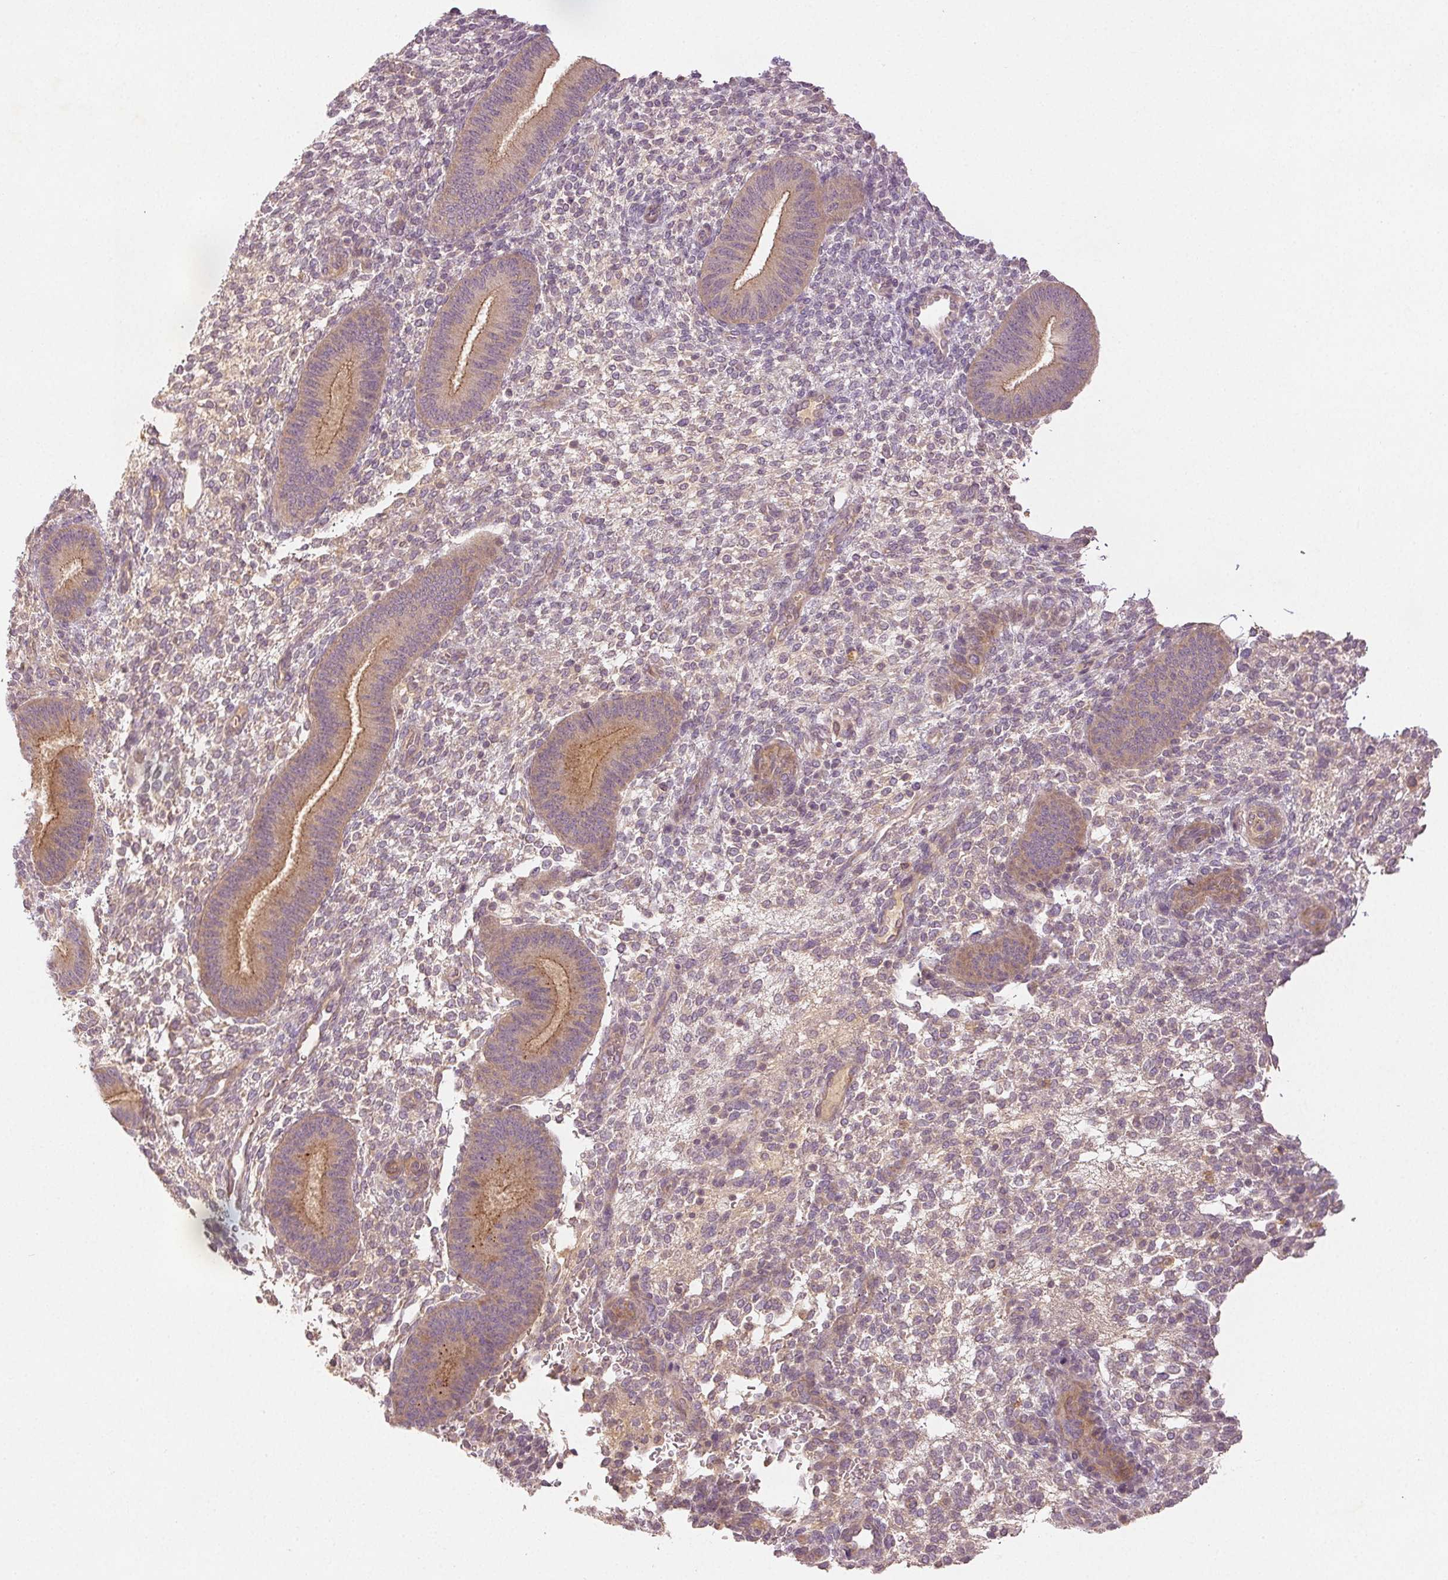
{"staining": {"intensity": "negative", "quantity": "none", "location": "none"}, "tissue": "endometrium", "cell_type": "Cells in endometrial stroma", "image_type": "normal", "snomed": [{"axis": "morphology", "description": "Normal tissue, NOS"}, {"axis": "topography", "description": "Endometrium"}], "caption": "Immunohistochemistry (IHC) of unremarkable human endometrium displays no staining in cells in endometrial stroma.", "gene": "YIF1B", "patient": {"sex": "female", "age": 39}}